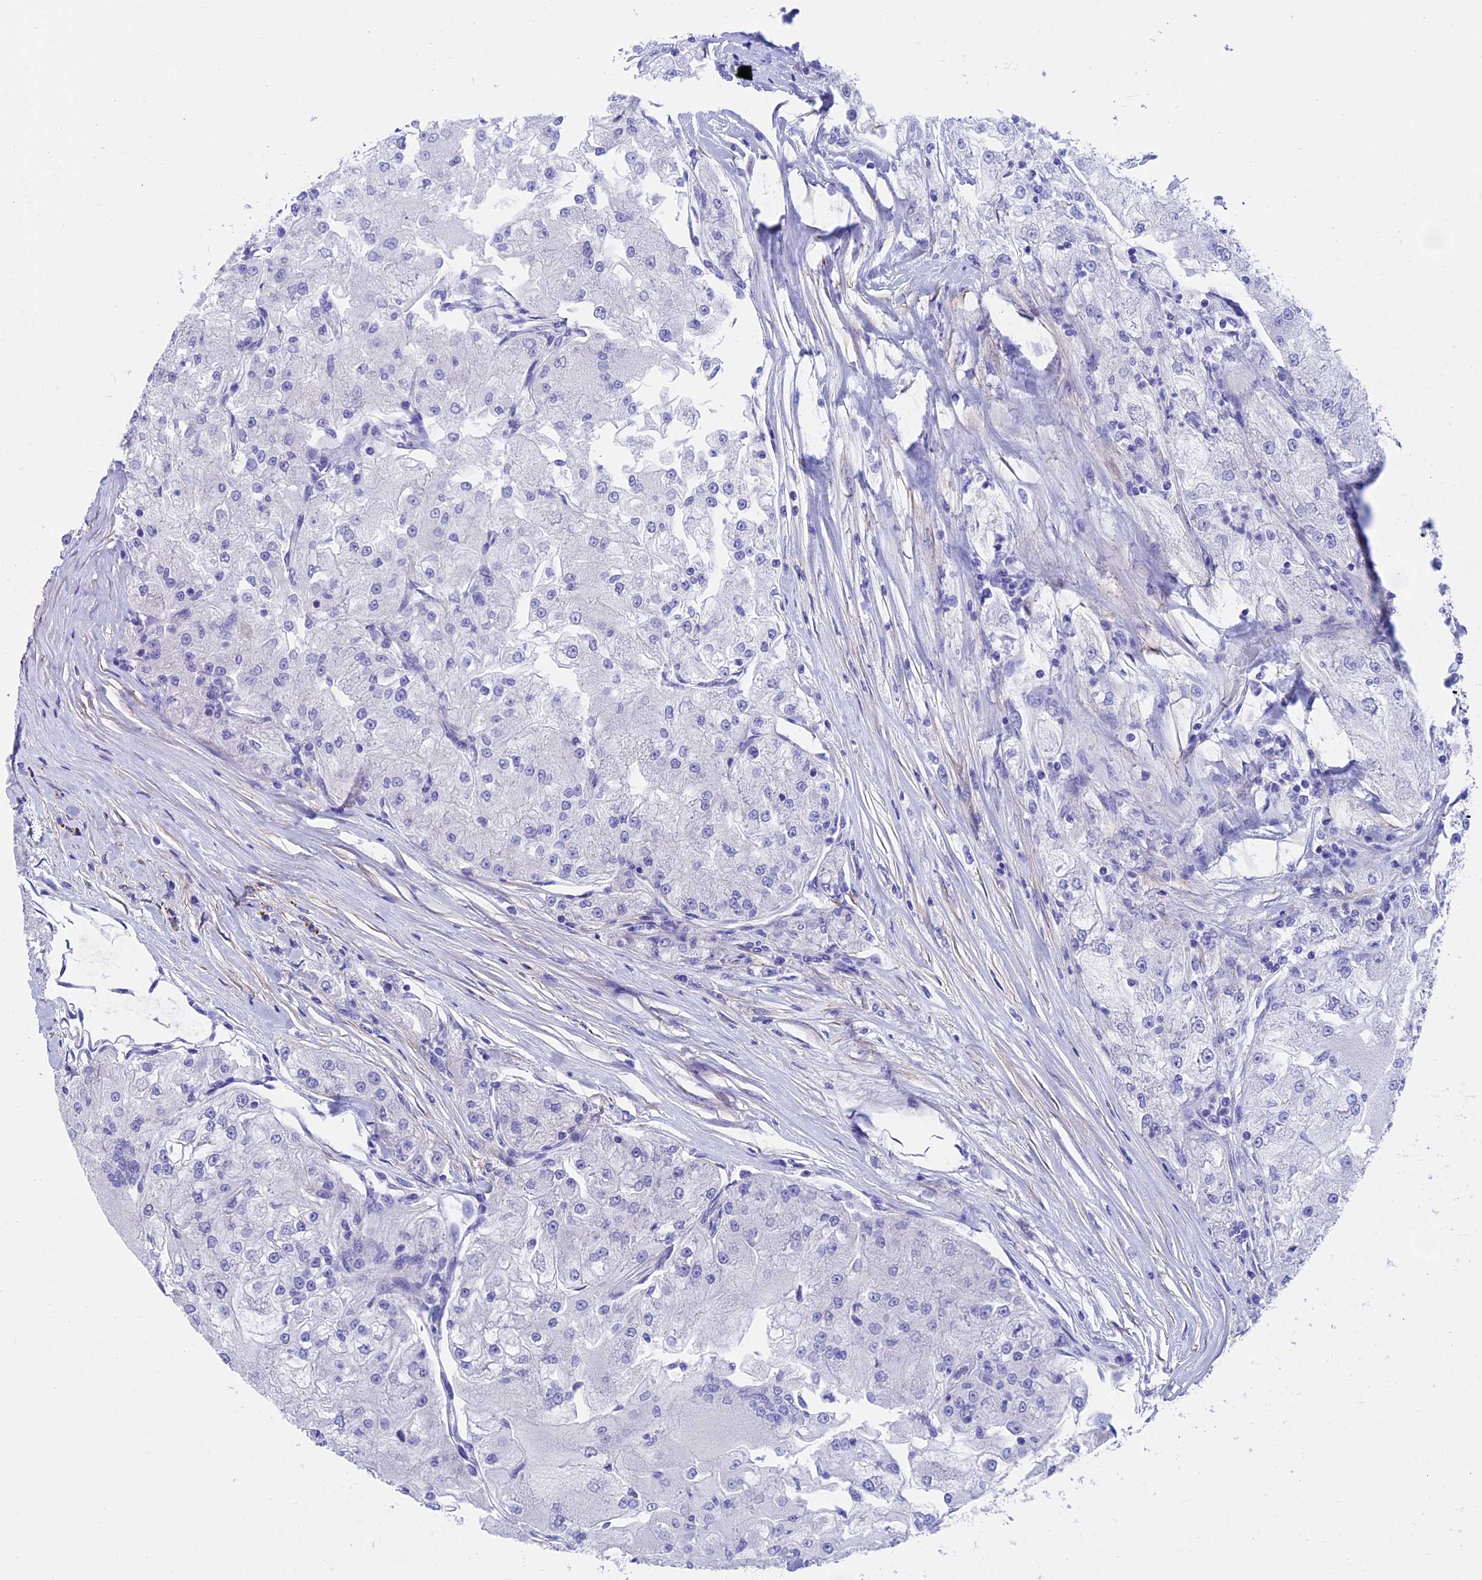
{"staining": {"intensity": "negative", "quantity": "none", "location": "none"}, "tissue": "renal cancer", "cell_type": "Tumor cells", "image_type": "cancer", "snomed": [{"axis": "morphology", "description": "Adenocarcinoma, NOS"}, {"axis": "topography", "description": "Kidney"}], "caption": "This is an immunohistochemistry (IHC) image of renal cancer. There is no positivity in tumor cells.", "gene": "ADH7", "patient": {"sex": "female", "age": 72}}